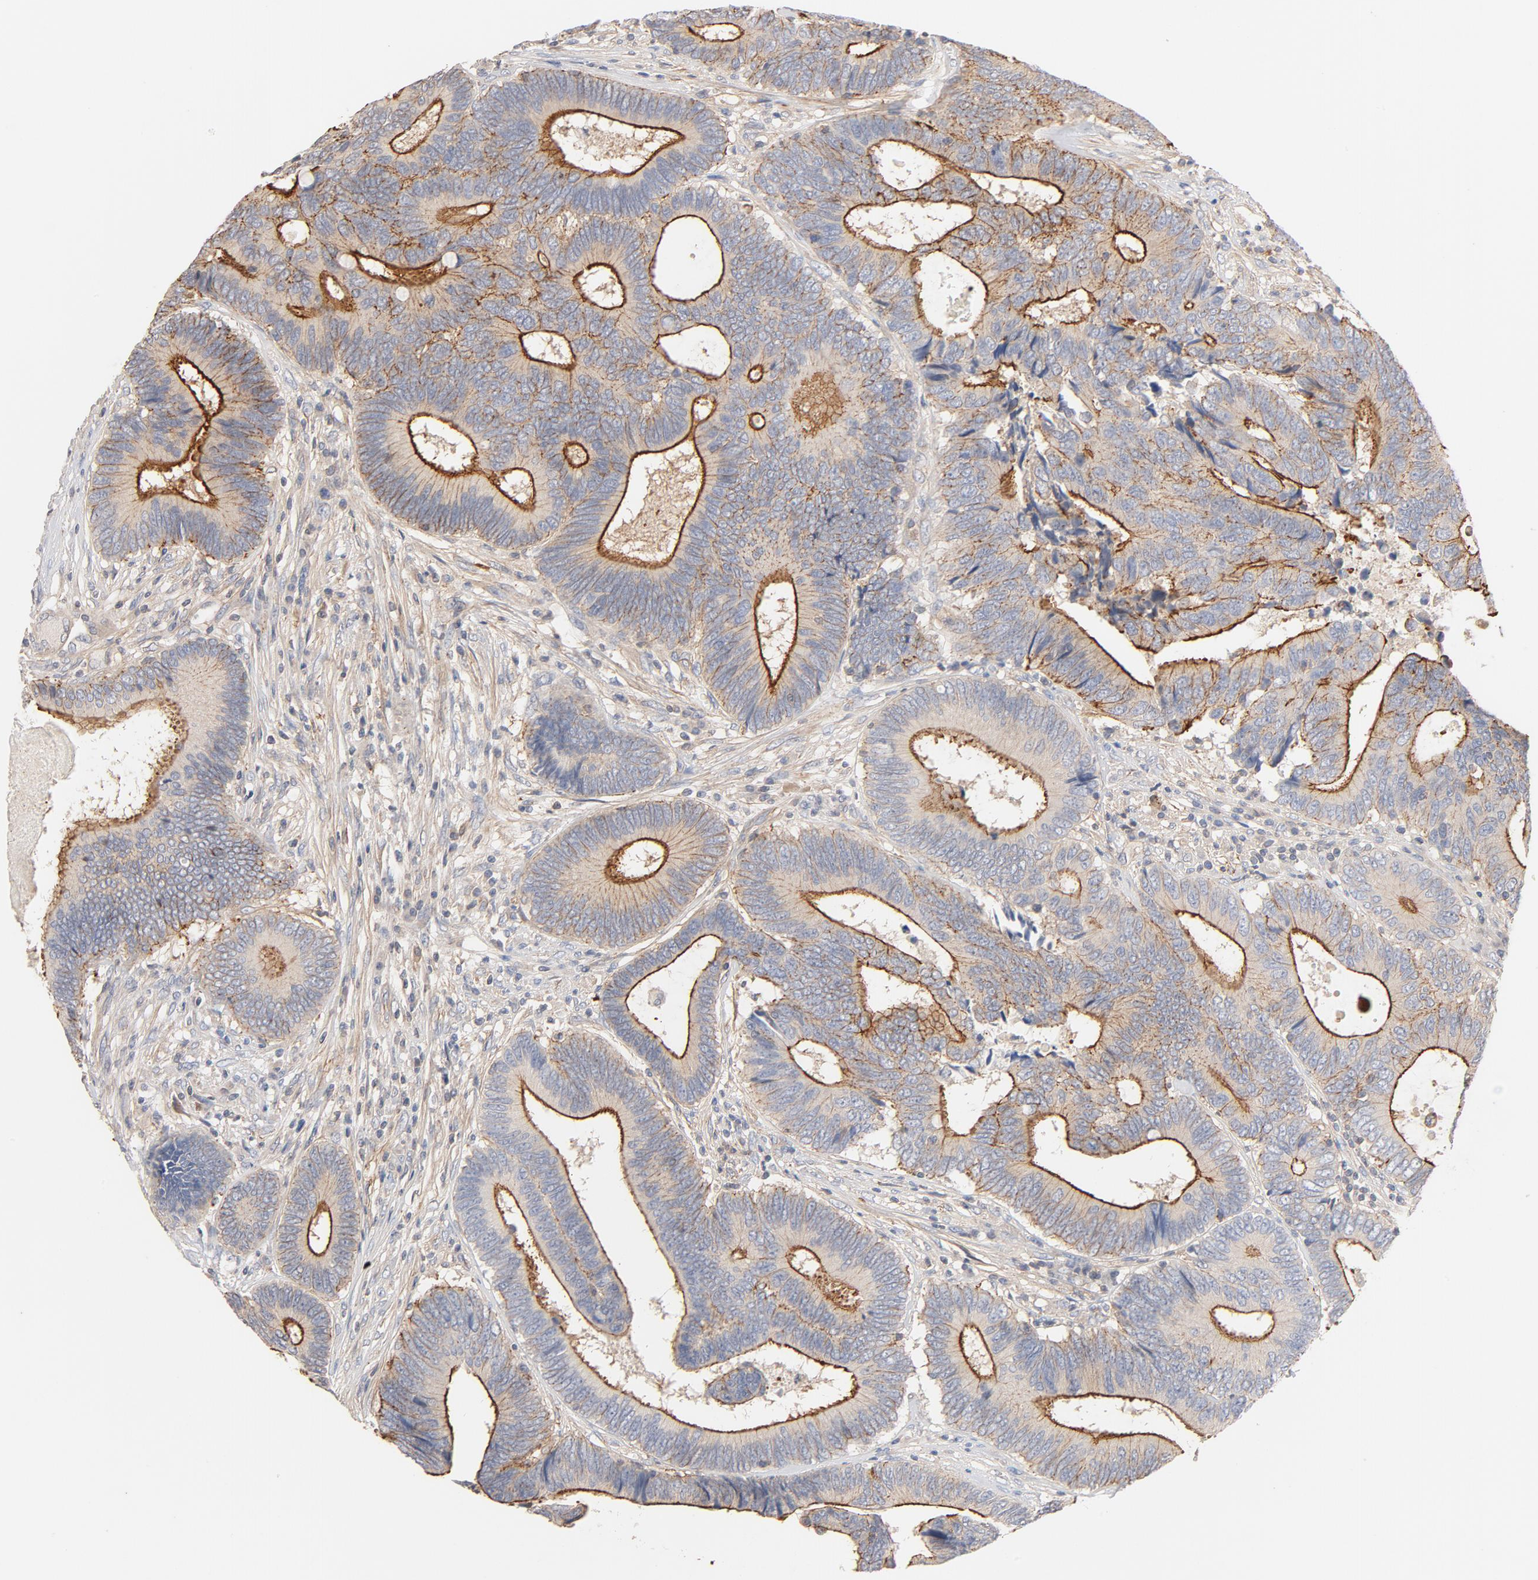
{"staining": {"intensity": "strong", "quantity": "25%-75%", "location": "cytoplasmic/membranous"}, "tissue": "colorectal cancer", "cell_type": "Tumor cells", "image_type": "cancer", "snomed": [{"axis": "morphology", "description": "Adenocarcinoma, NOS"}, {"axis": "topography", "description": "Colon"}], "caption": "A brown stain shows strong cytoplasmic/membranous expression of a protein in colorectal adenocarcinoma tumor cells.", "gene": "STRN3", "patient": {"sex": "female", "age": 78}}